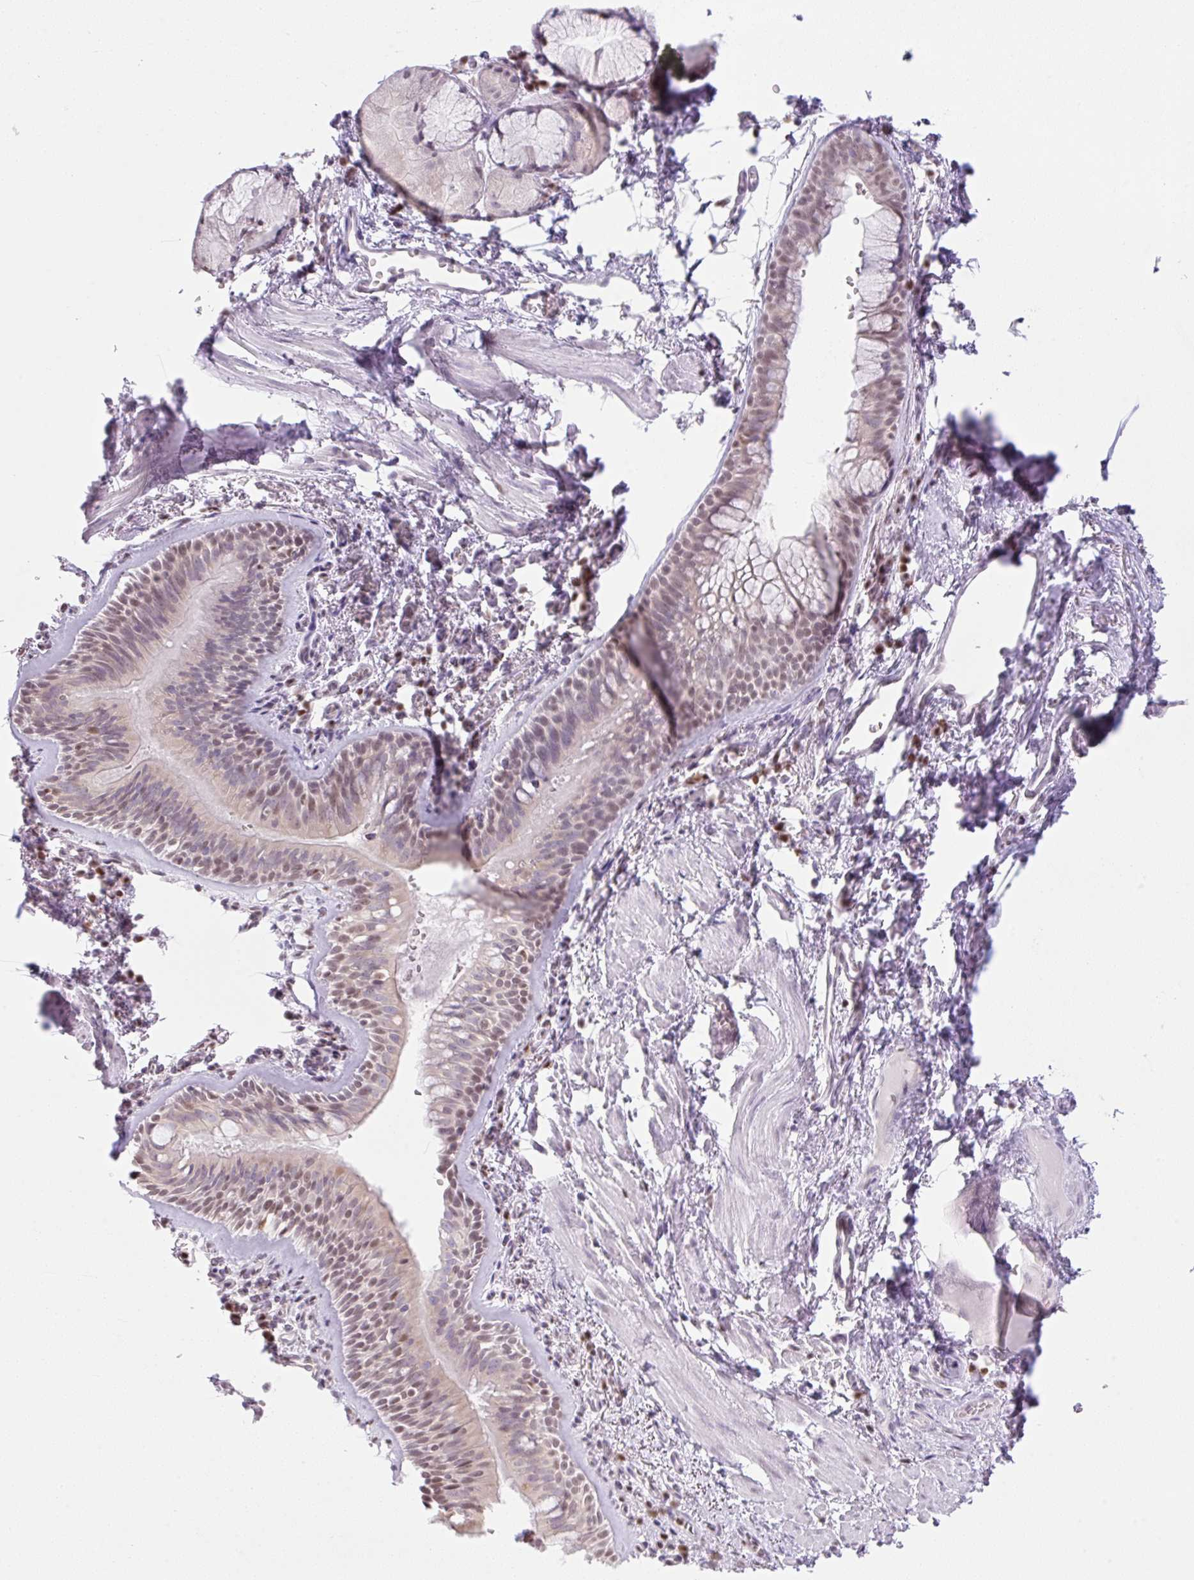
{"staining": {"intensity": "weak", "quantity": "25%-75%", "location": "nuclear"}, "tissue": "bronchus", "cell_type": "Respiratory epithelial cells", "image_type": "normal", "snomed": [{"axis": "morphology", "description": "Normal tissue, NOS"}, {"axis": "topography", "description": "Cartilage tissue"}, {"axis": "topography", "description": "Bronchus"}], "caption": "High-power microscopy captured an IHC micrograph of normal bronchus, revealing weak nuclear positivity in approximately 25%-75% of respiratory epithelial cells. Using DAB (3,3'-diaminobenzidine) (brown) and hematoxylin (blue) stains, captured at high magnification using brightfield microscopy.", "gene": "TLE3", "patient": {"sex": "male", "age": 78}}